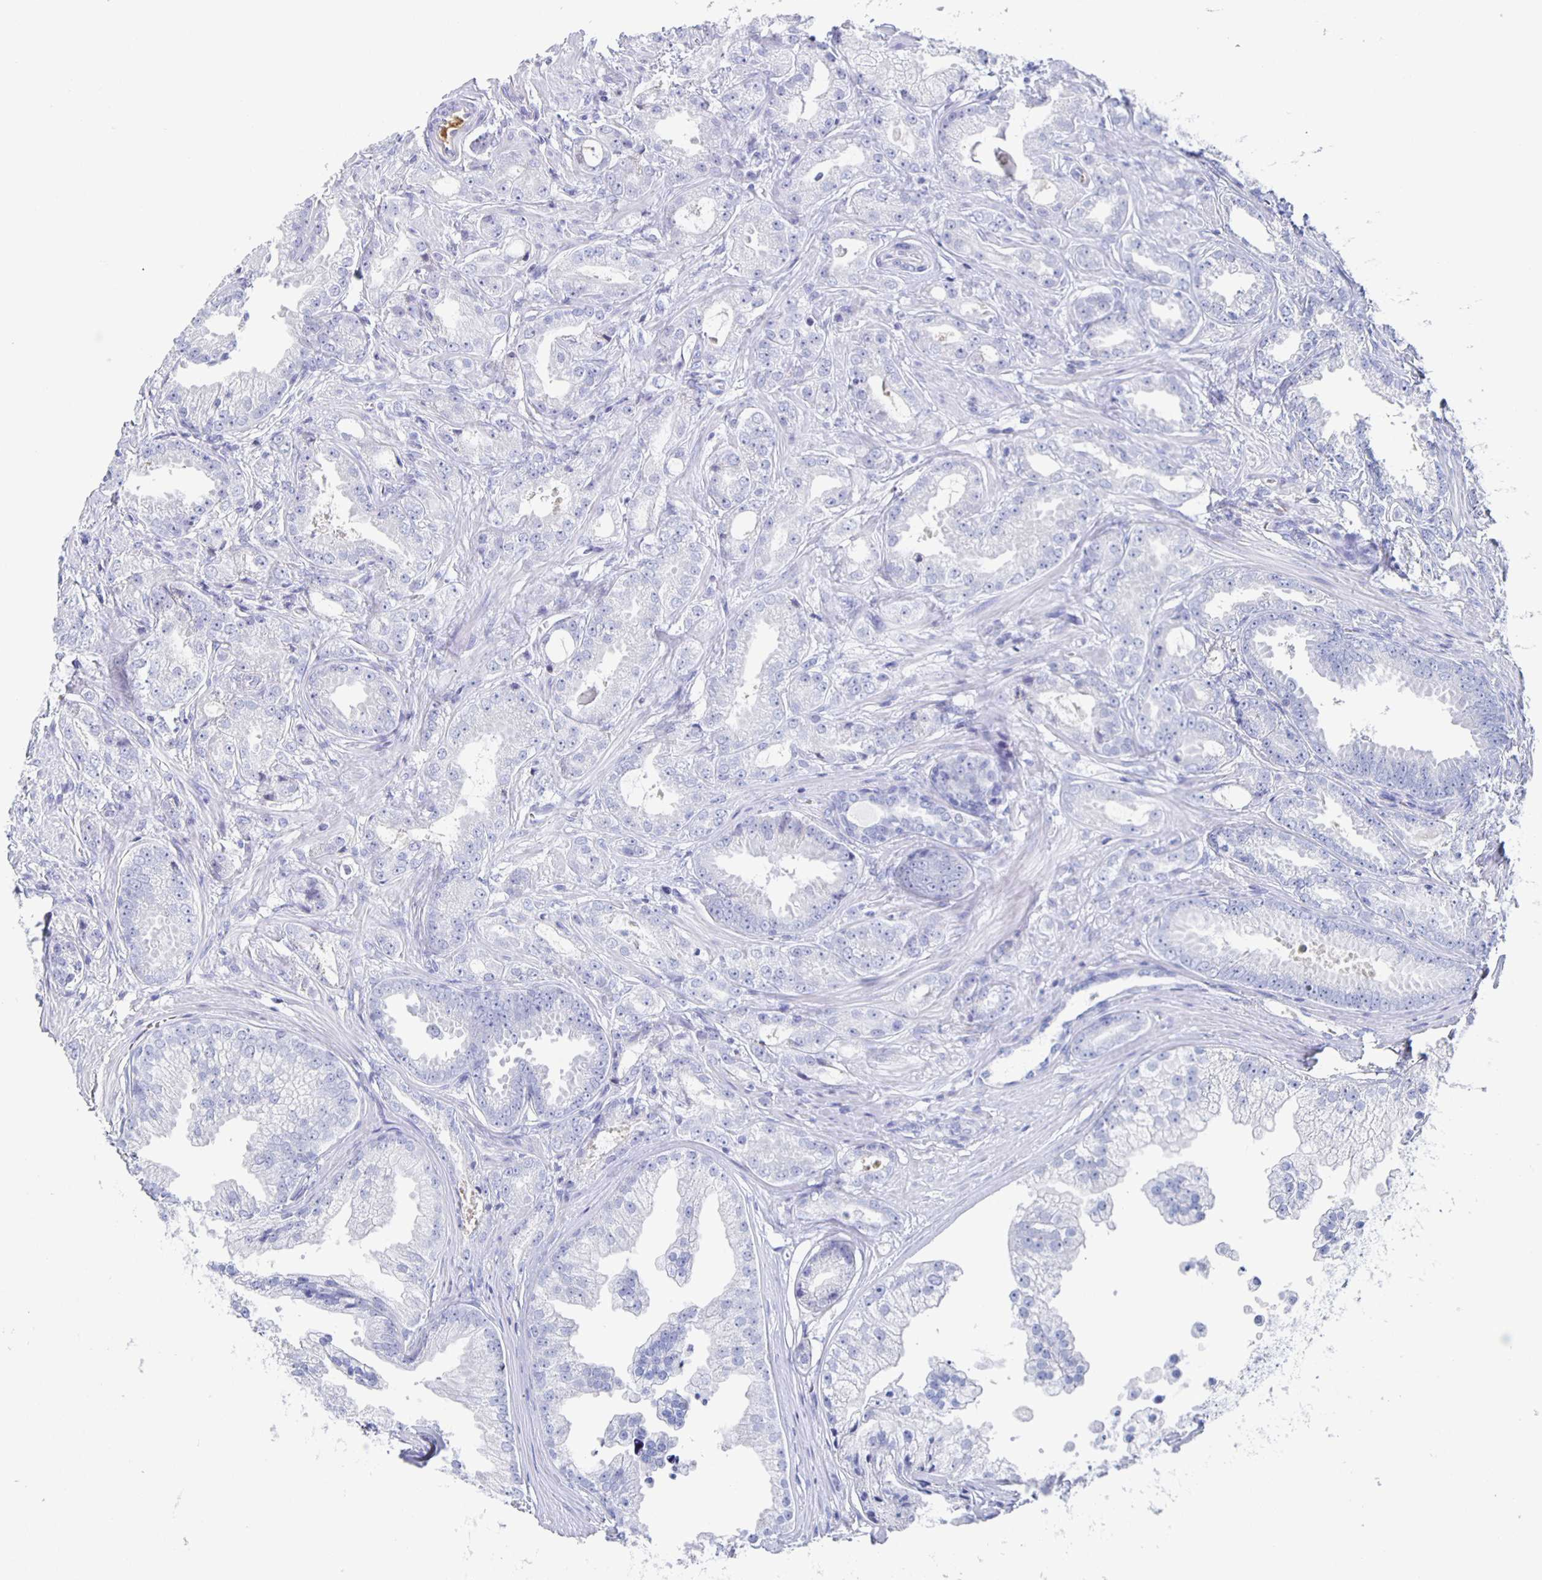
{"staining": {"intensity": "negative", "quantity": "none", "location": "none"}, "tissue": "prostate cancer", "cell_type": "Tumor cells", "image_type": "cancer", "snomed": [{"axis": "morphology", "description": "Adenocarcinoma, Low grade"}, {"axis": "topography", "description": "Prostate"}], "caption": "Human low-grade adenocarcinoma (prostate) stained for a protein using immunohistochemistry demonstrates no staining in tumor cells.", "gene": "FGA", "patient": {"sex": "male", "age": 65}}